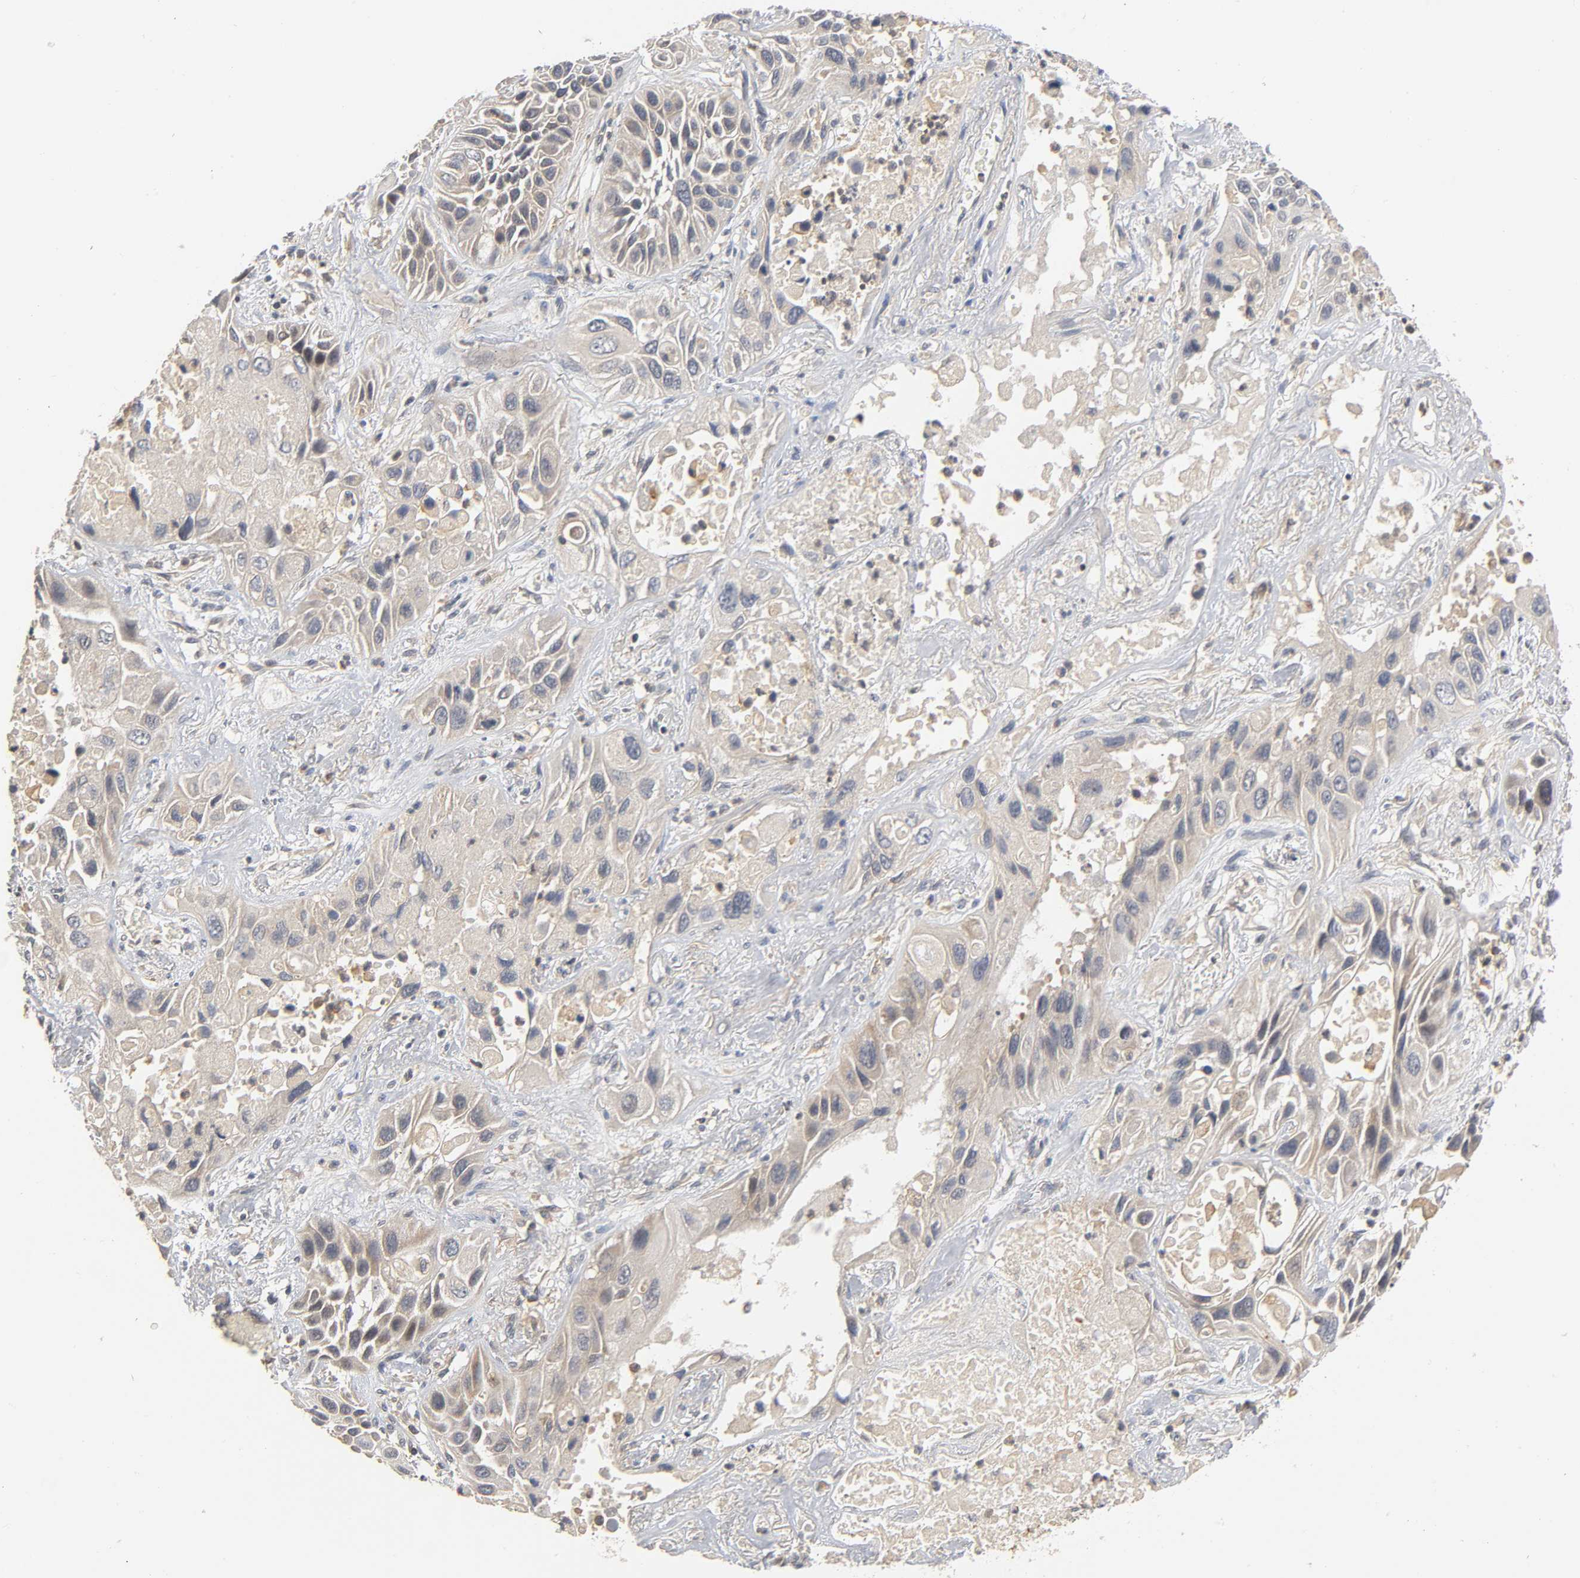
{"staining": {"intensity": "moderate", "quantity": "25%-75%", "location": "cytoplasmic/membranous,nuclear"}, "tissue": "lung cancer", "cell_type": "Tumor cells", "image_type": "cancer", "snomed": [{"axis": "morphology", "description": "Squamous cell carcinoma, NOS"}, {"axis": "topography", "description": "Lung"}], "caption": "This micrograph displays IHC staining of human lung cancer (squamous cell carcinoma), with medium moderate cytoplasmic/membranous and nuclear staining in approximately 25%-75% of tumor cells.", "gene": "ACTR2", "patient": {"sex": "female", "age": 76}}